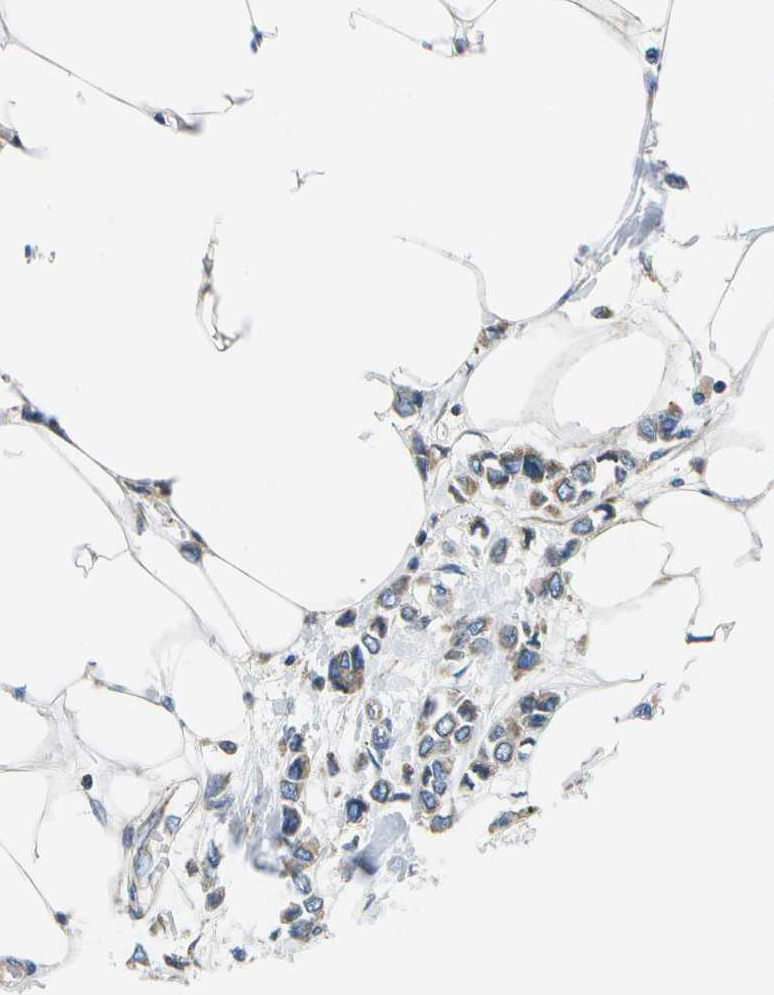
{"staining": {"intensity": "weak", "quantity": "25%-75%", "location": "cytoplasmic/membranous"}, "tissue": "breast cancer", "cell_type": "Tumor cells", "image_type": "cancer", "snomed": [{"axis": "morphology", "description": "Lobular carcinoma"}, {"axis": "topography", "description": "Breast"}], "caption": "The micrograph displays immunohistochemical staining of breast cancer (lobular carcinoma). There is weak cytoplasmic/membranous staining is present in about 25%-75% of tumor cells.", "gene": "GDF5", "patient": {"sex": "female", "age": 51}}